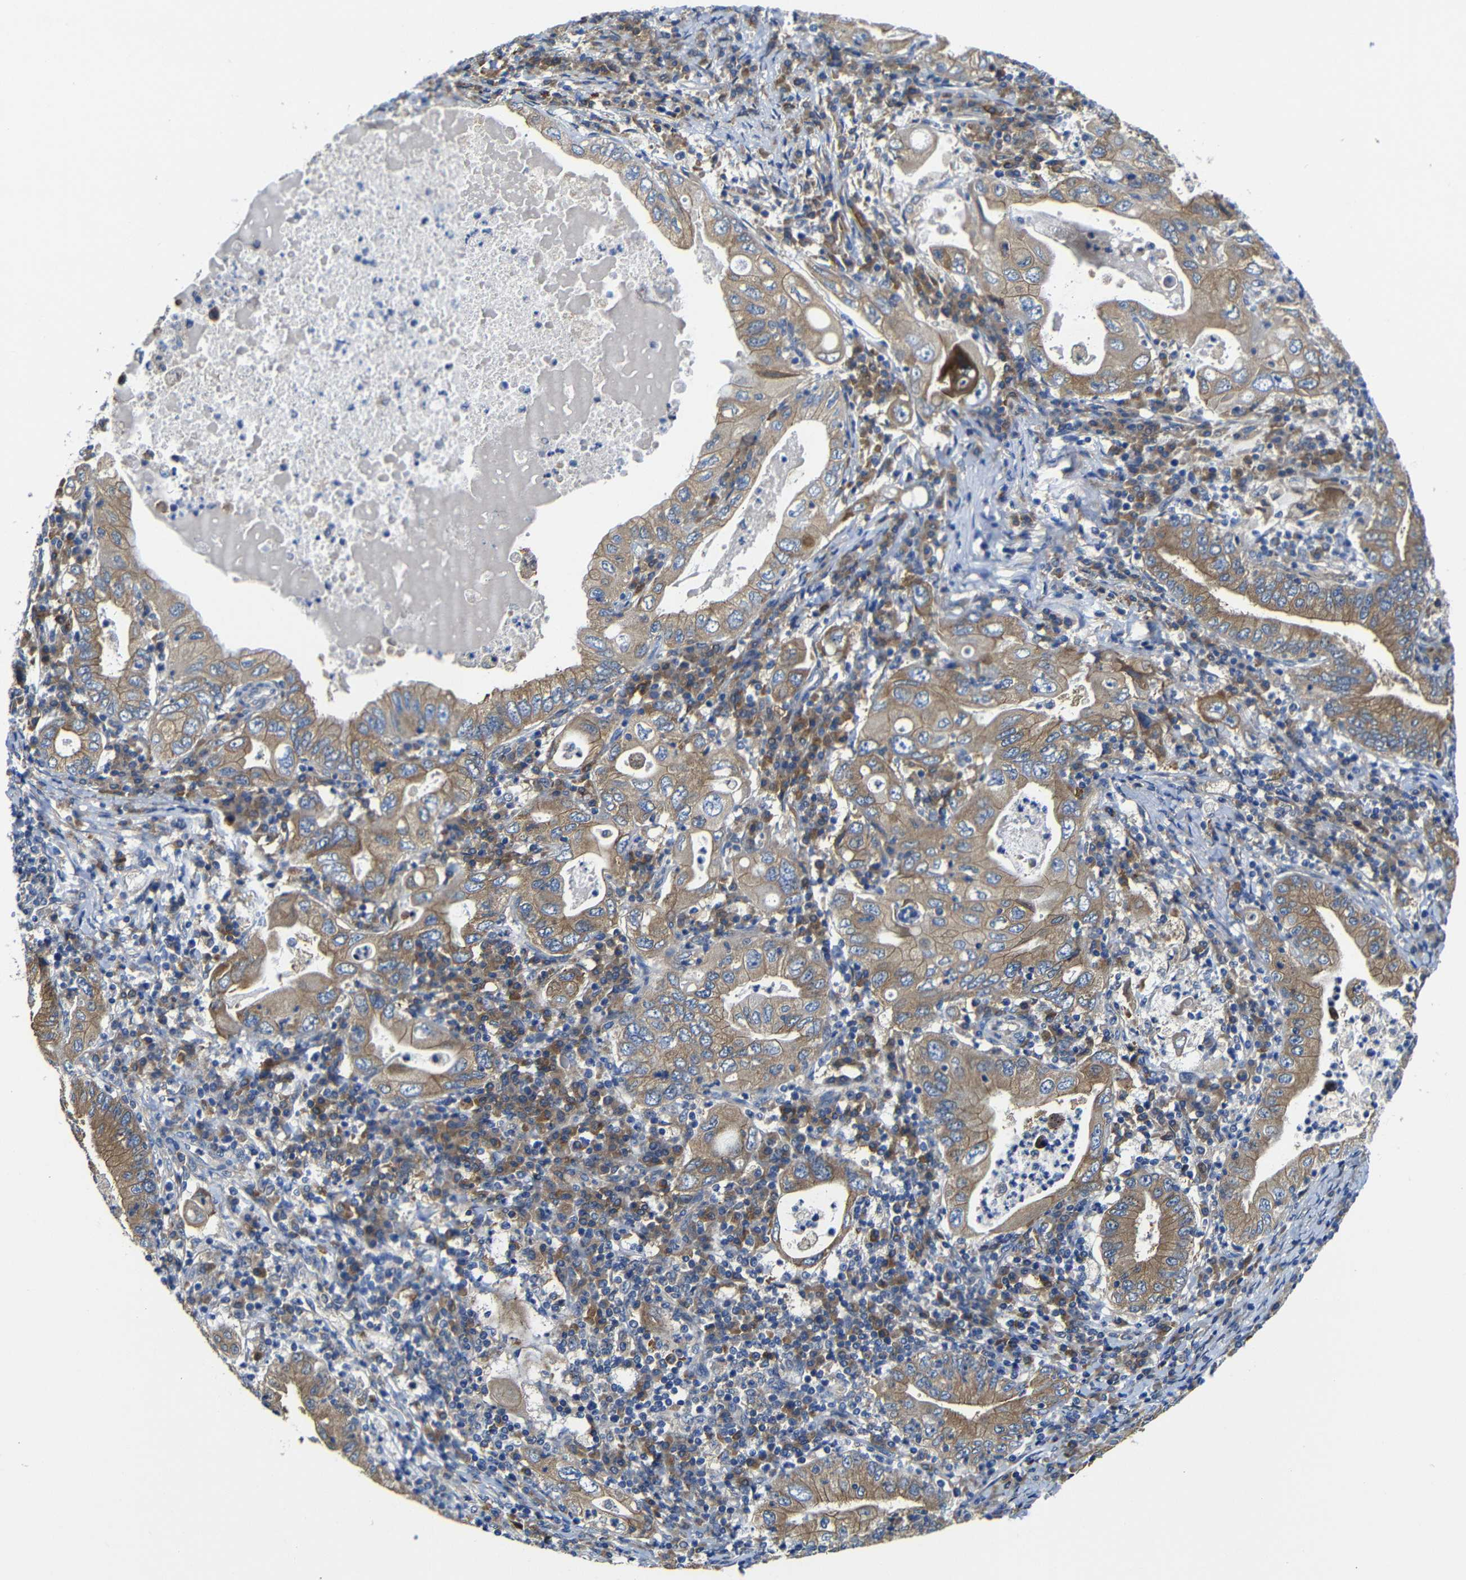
{"staining": {"intensity": "moderate", "quantity": ">75%", "location": "cytoplasmic/membranous"}, "tissue": "stomach cancer", "cell_type": "Tumor cells", "image_type": "cancer", "snomed": [{"axis": "morphology", "description": "Normal tissue, NOS"}, {"axis": "morphology", "description": "Adenocarcinoma, NOS"}, {"axis": "topography", "description": "Esophagus"}, {"axis": "topography", "description": "Stomach, upper"}, {"axis": "topography", "description": "Peripheral nerve tissue"}], "caption": "Stomach cancer (adenocarcinoma) tissue exhibits moderate cytoplasmic/membranous expression in about >75% of tumor cells", "gene": "CLCC1", "patient": {"sex": "male", "age": 62}}